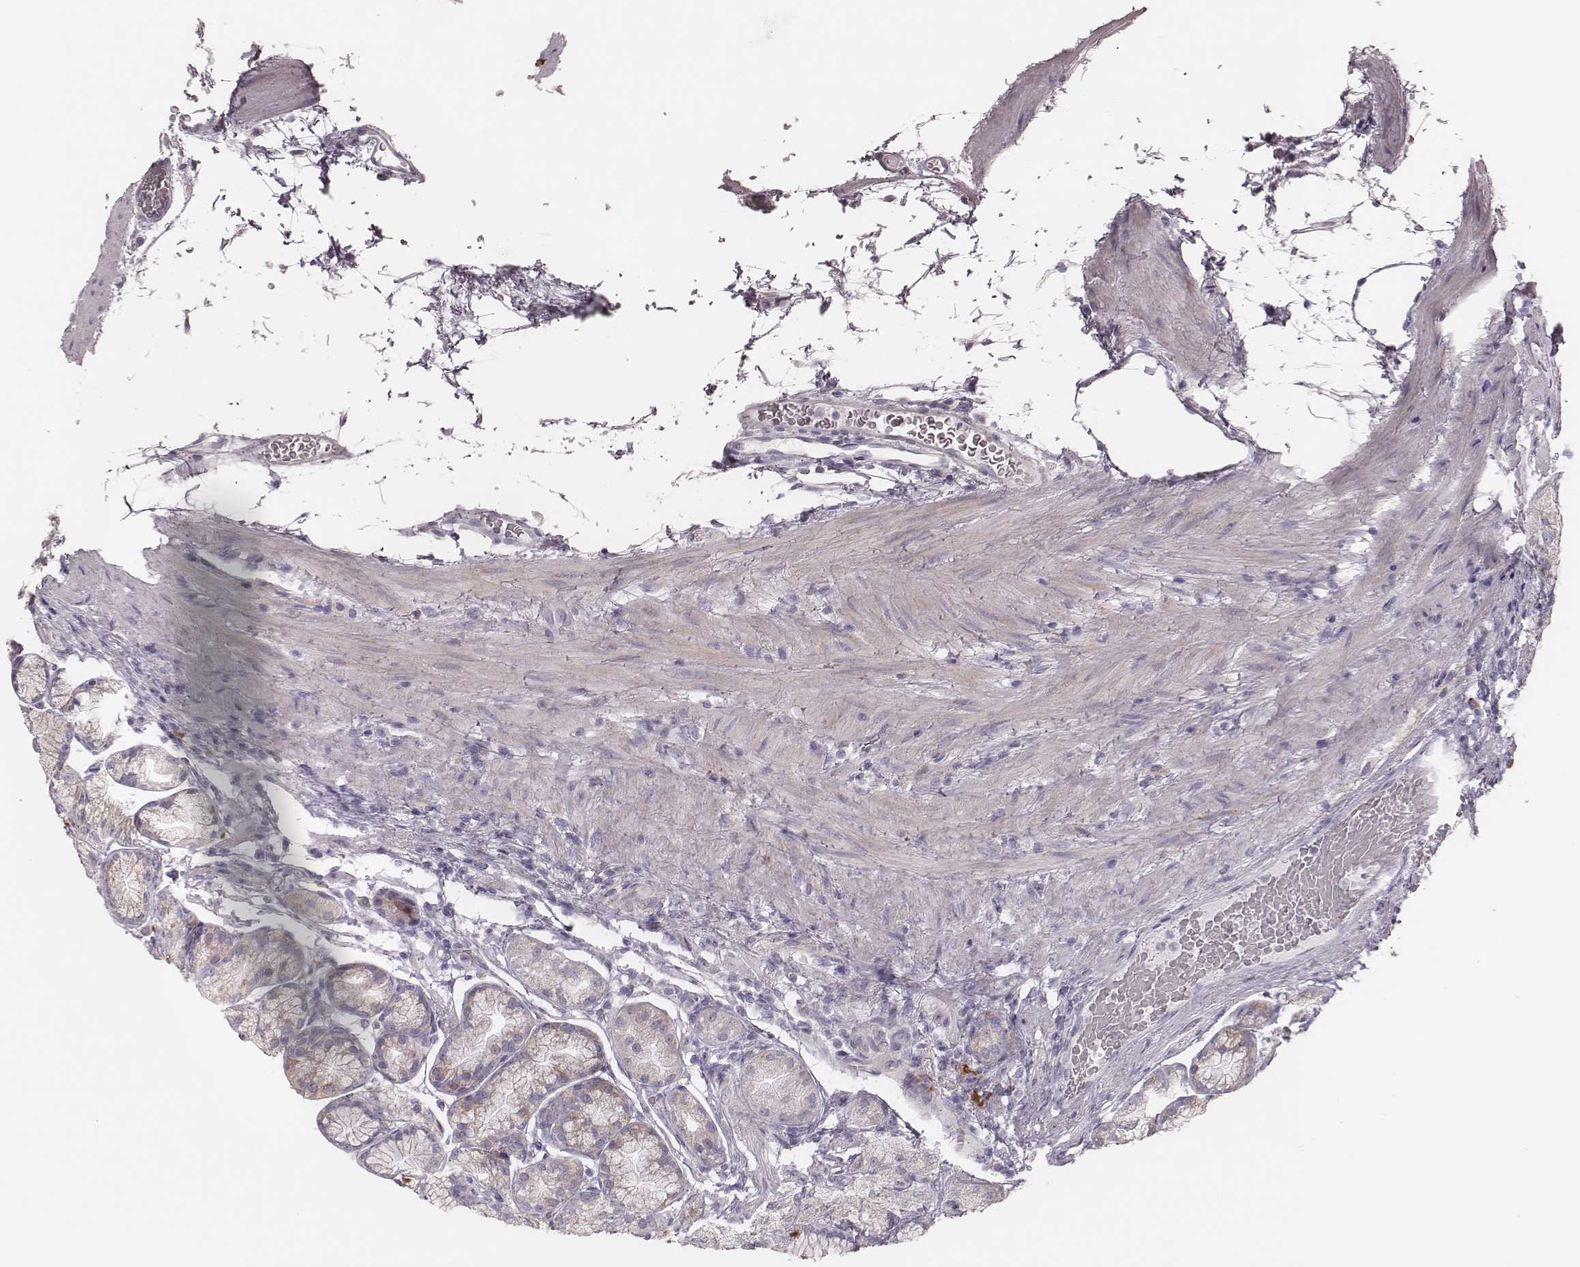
{"staining": {"intensity": "negative", "quantity": "none", "location": "none"}, "tissue": "stomach", "cell_type": "Glandular cells", "image_type": "normal", "snomed": [{"axis": "morphology", "description": "Normal tissue, NOS"}, {"axis": "morphology", "description": "Adenocarcinoma, NOS"}, {"axis": "morphology", "description": "Adenocarcinoma, High grade"}, {"axis": "topography", "description": "Stomach, upper"}, {"axis": "topography", "description": "Stomach"}], "caption": "Immunohistochemical staining of benign stomach displays no significant positivity in glandular cells.", "gene": "KIF5C", "patient": {"sex": "female", "age": 65}}